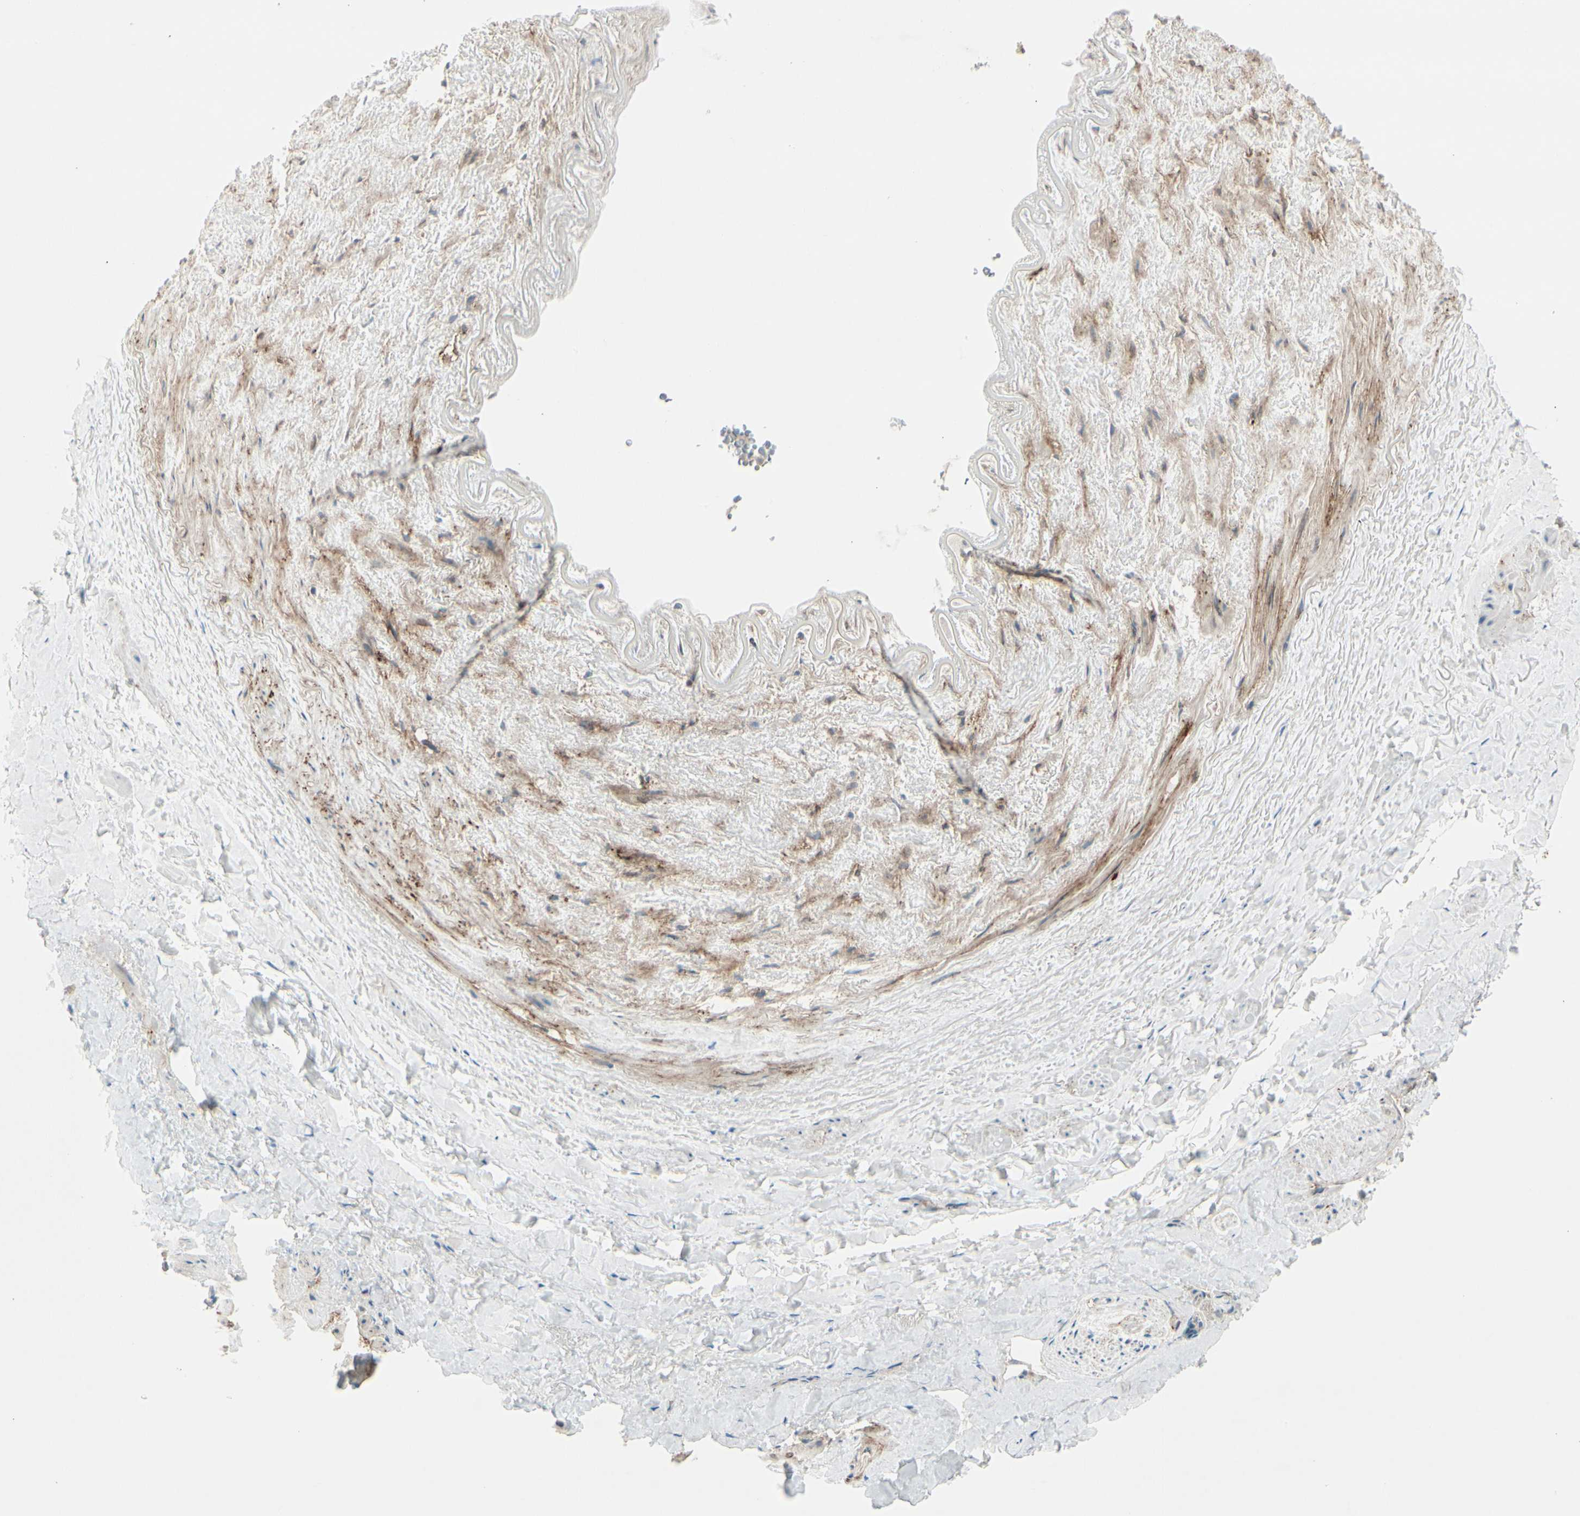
{"staining": {"intensity": "weak", "quantity": "25%-75%", "location": "cytoplasmic/membranous"}, "tissue": "adipose tissue", "cell_type": "Adipocytes", "image_type": "normal", "snomed": [{"axis": "morphology", "description": "Normal tissue, NOS"}, {"axis": "topography", "description": "Peripheral nerve tissue"}], "caption": "A histopathology image of human adipose tissue stained for a protein reveals weak cytoplasmic/membranous brown staining in adipocytes. Nuclei are stained in blue.", "gene": "CACNA2D1", "patient": {"sex": "male", "age": 70}}